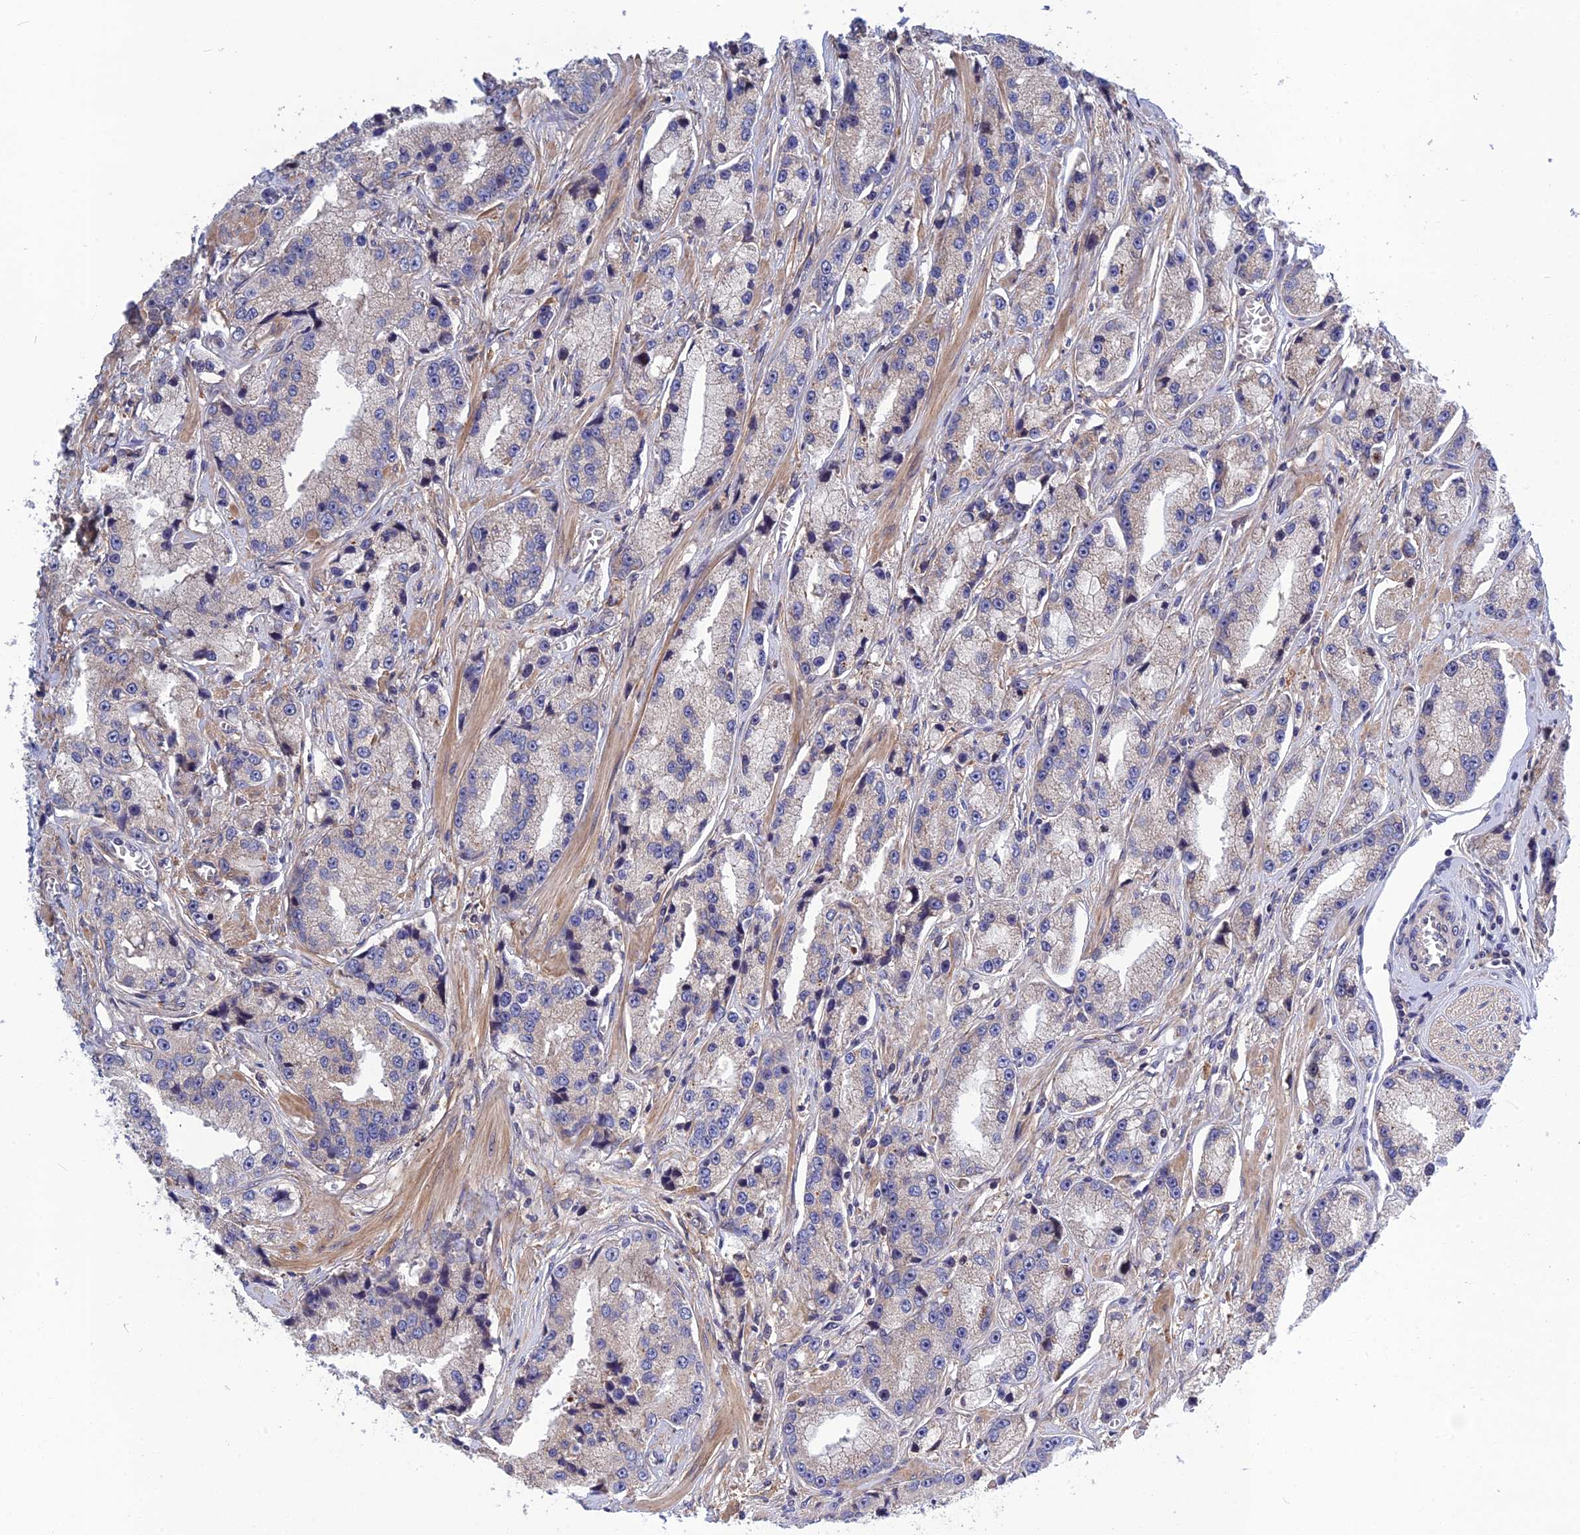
{"staining": {"intensity": "negative", "quantity": "none", "location": "none"}, "tissue": "prostate cancer", "cell_type": "Tumor cells", "image_type": "cancer", "snomed": [{"axis": "morphology", "description": "Adenocarcinoma, High grade"}, {"axis": "topography", "description": "Prostate"}], "caption": "Immunohistochemistry (IHC) micrograph of neoplastic tissue: adenocarcinoma (high-grade) (prostate) stained with DAB (3,3'-diaminobenzidine) reveals no significant protein staining in tumor cells.", "gene": "CRACD", "patient": {"sex": "male", "age": 74}}